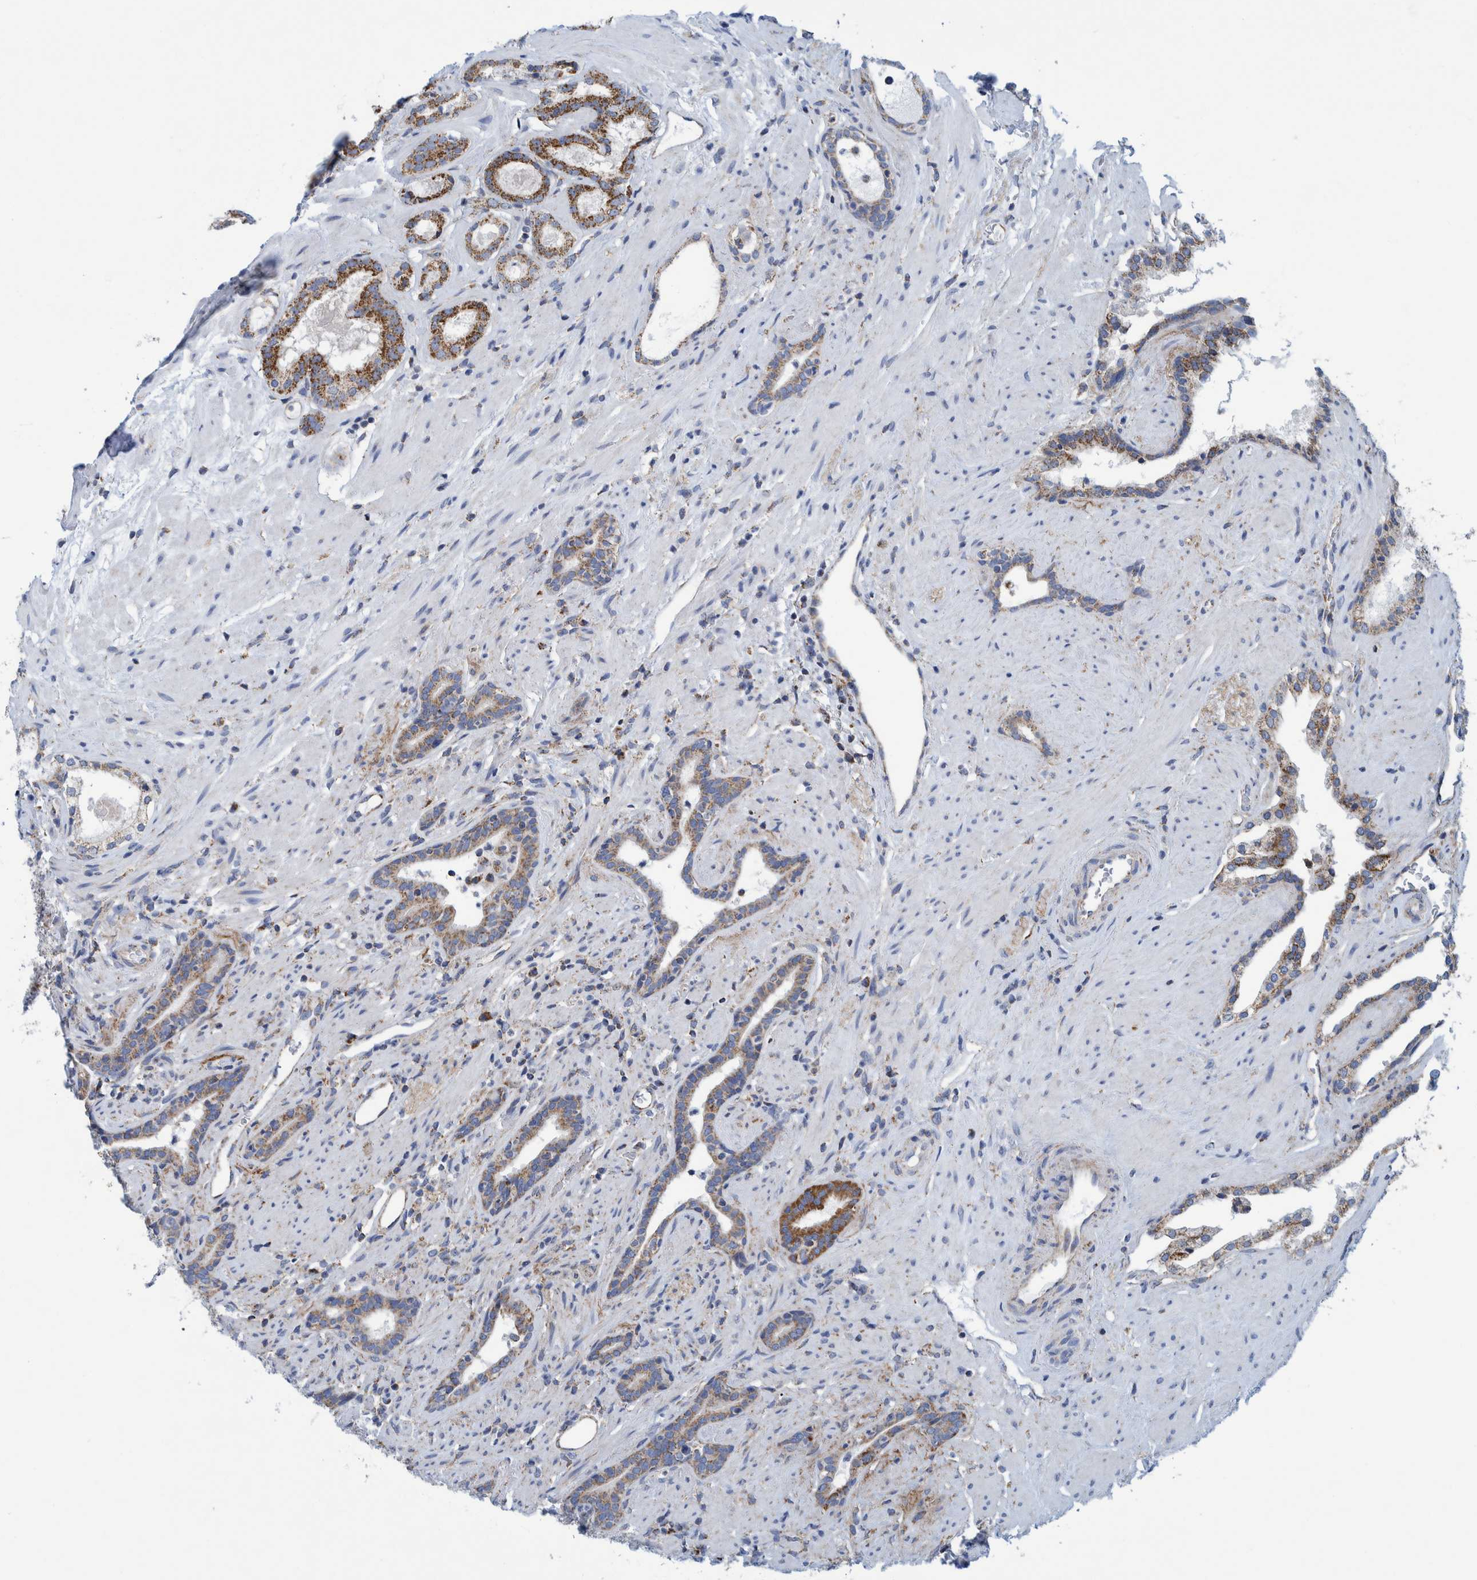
{"staining": {"intensity": "strong", "quantity": "25%-75%", "location": "cytoplasmic/membranous"}, "tissue": "prostate cancer", "cell_type": "Tumor cells", "image_type": "cancer", "snomed": [{"axis": "morphology", "description": "Adenocarcinoma, High grade"}, {"axis": "topography", "description": "Prostate"}], "caption": "A high amount of strong cytoplasmic/membranous staining is appreciated in approximately 25%-75% of tumor cells in prostate cancer (adenocarcinoma (high-grade)) tissue.", "gene": "MRPS7", "patient": {"sex": "male", "age": 71}}